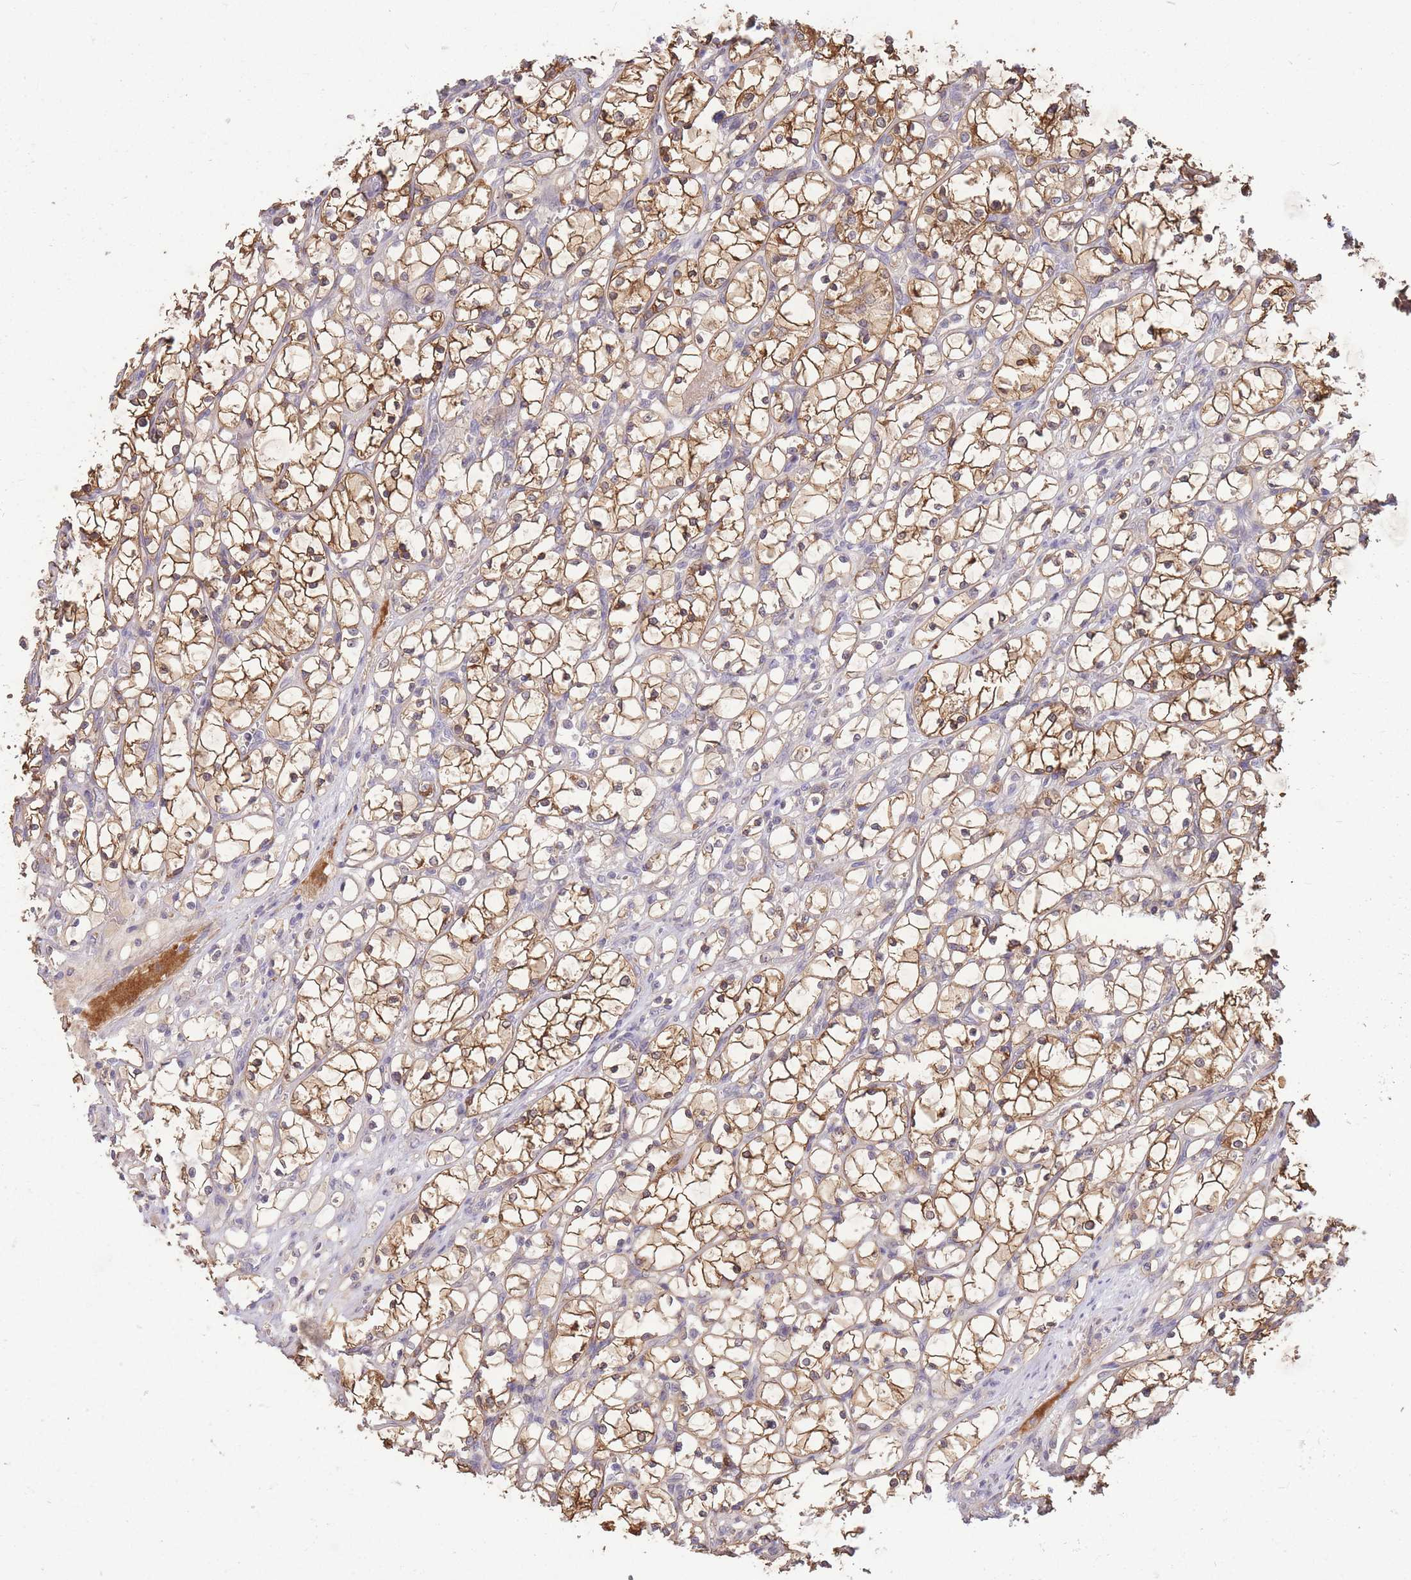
{"staining": {"intensity": "moderate", "quantity": ">75%", "location": "cytoplasmic/membranous"}, "tissue": "renal cancer", "cell_type": "Tumor cells", "image_type": "cancer", "snomed": [{"axis": "morphology", "description": "Adenocarcinoma, NOS"}, {"axis": "topography", "description": "Kidney"}], "caption": "Immunohistochemistry (IHC) image of neoplastic tissue: renal cancer (adenocarcinoma) stained using immunohistochemistry reveals medium levels of moderate protein expression localized specifically in the cytoplasmic/membranous of tumor cells, appearing as a cytoplasmic/membranous brown color.", "gene": "ZNF304", "patient": {"sex": "female", "age": 69}}